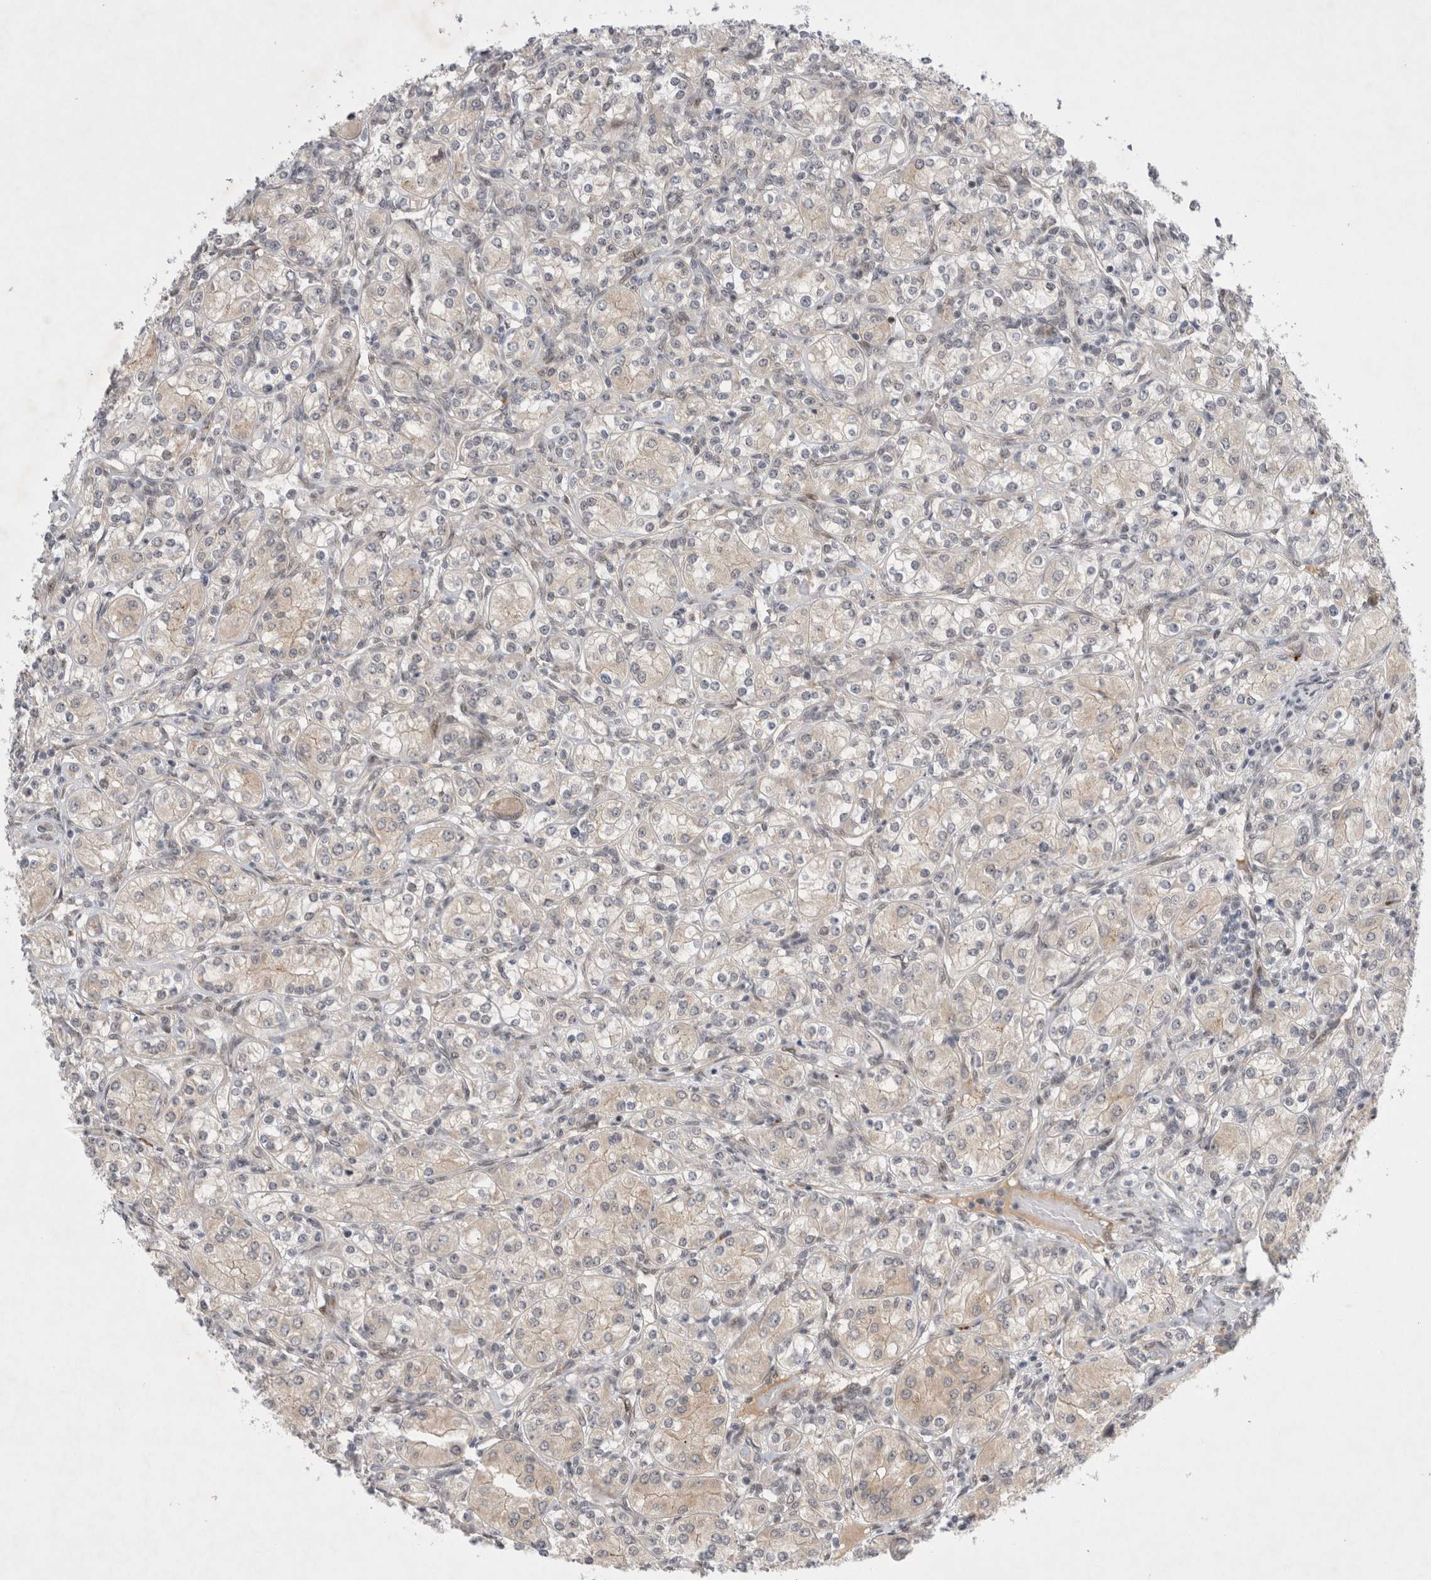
{"staining": {"intensity": "weak", "quantity": "<25%", "location": "cytoplasmic/membranous"}, "tissue": "renal cancer", "cell_type": "Tumor cells", "image_type": "cancer", "snomed": [{"axis": "morphology", "description": "Adenocarcinoma, NOS"}, {"axis": "topography", "description": "Kidney"}], "caption": "Histopathology image shows no protein staining in tumor cells of renal cancer (adenocarcinoma) tissue.", "gene": "WIPF2", "patient": {"sex": "male", "age": 77}}